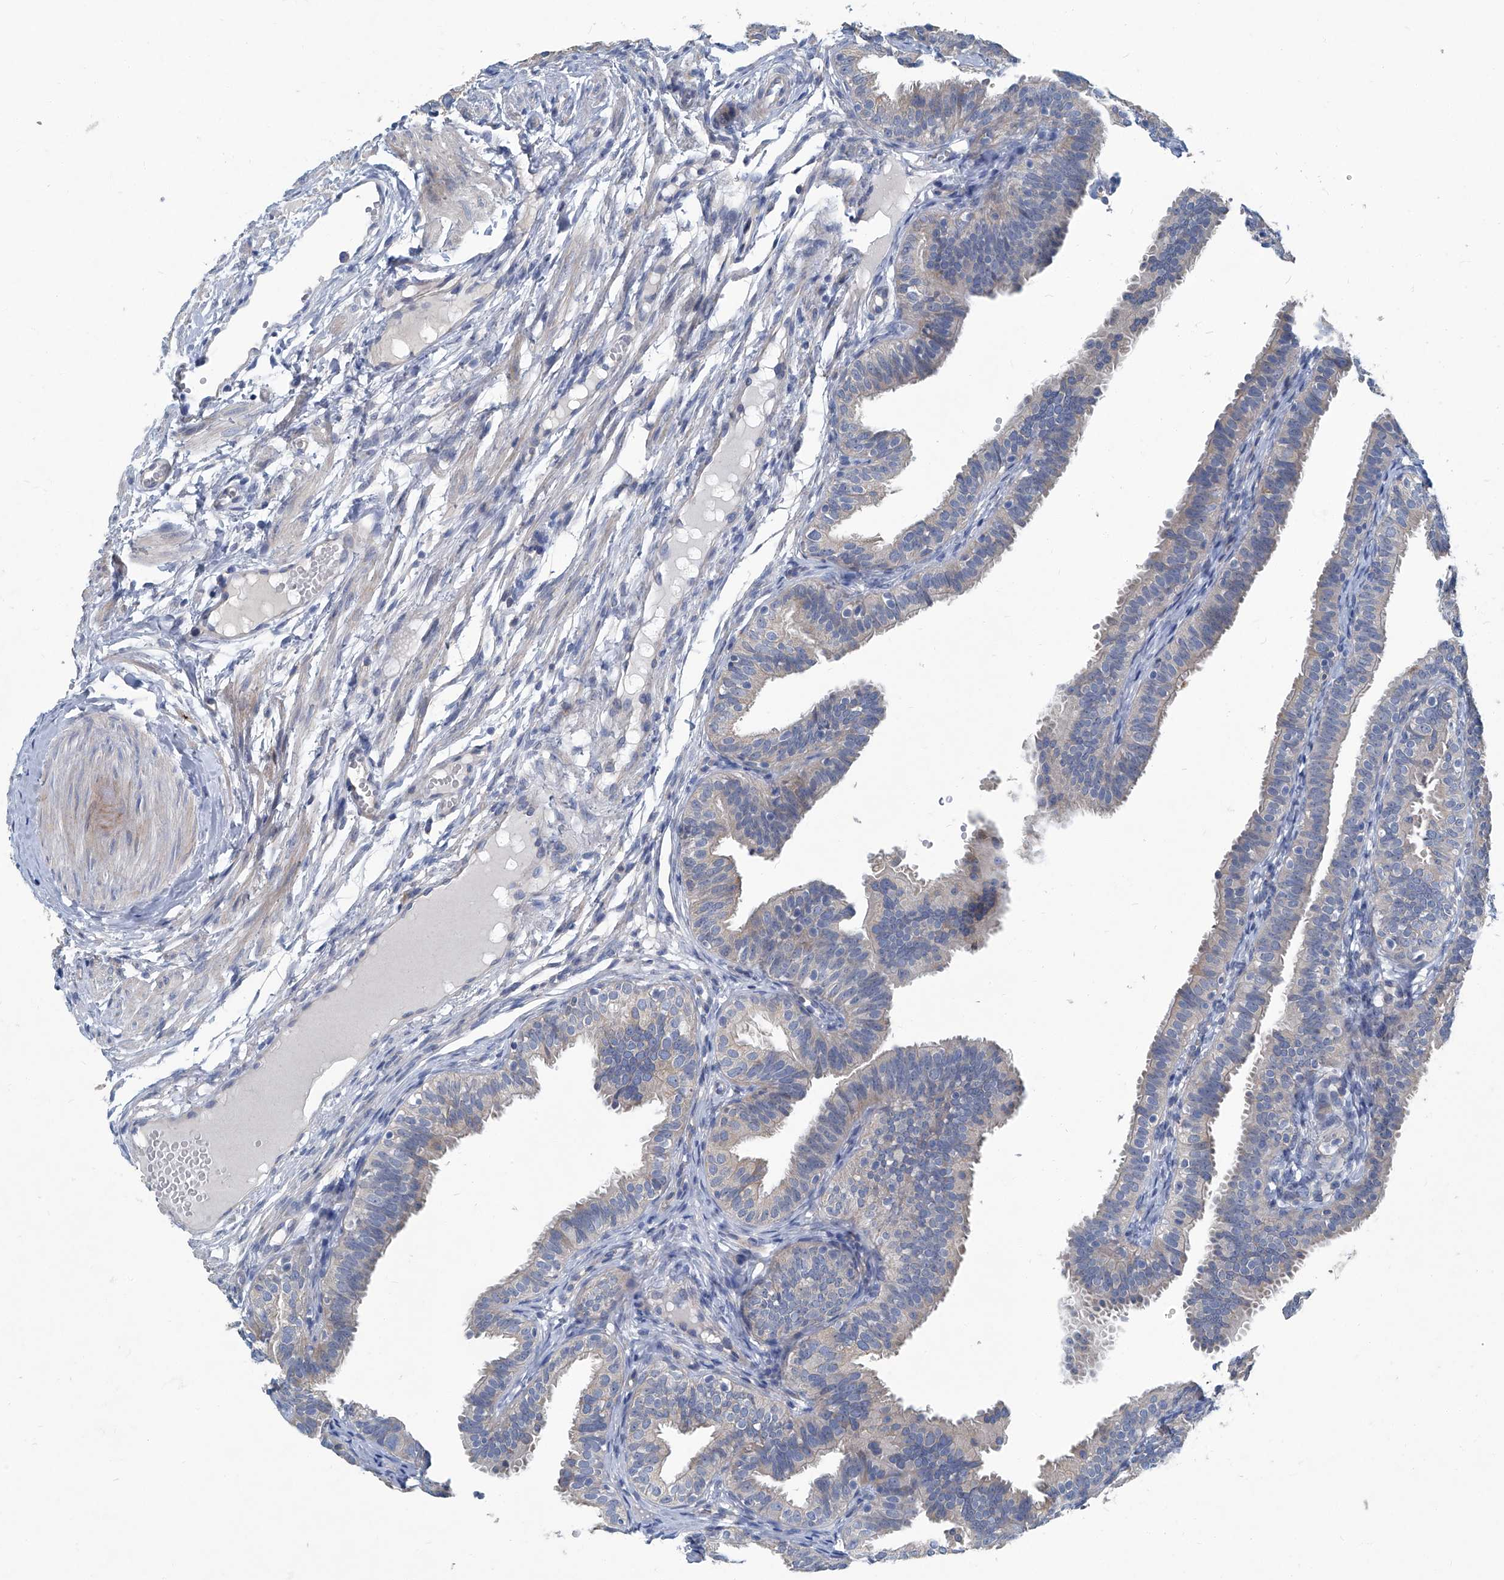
{"staining": {"intensity": "negative", "quantity": "none", "location": "none"}, "tissue": "fallopian tube", "cell_type": "Glandular cells", "image_type": "normal", "snomed": [{"axis": "morphology", "description": "Normal tissue, NOS"}, {"axis": "topography", "description": "Fallopian tube"}], "caption": "Immunohistochemical staining of unremarkable fallopian tube reveals no significant expression in glandular cells. (DAB immunohistochemistry (IHC) visualized using brightfield microscopy, high magnification).", "gene": "SLC26A11", "patient": {"sex": "female", "age": 35}}